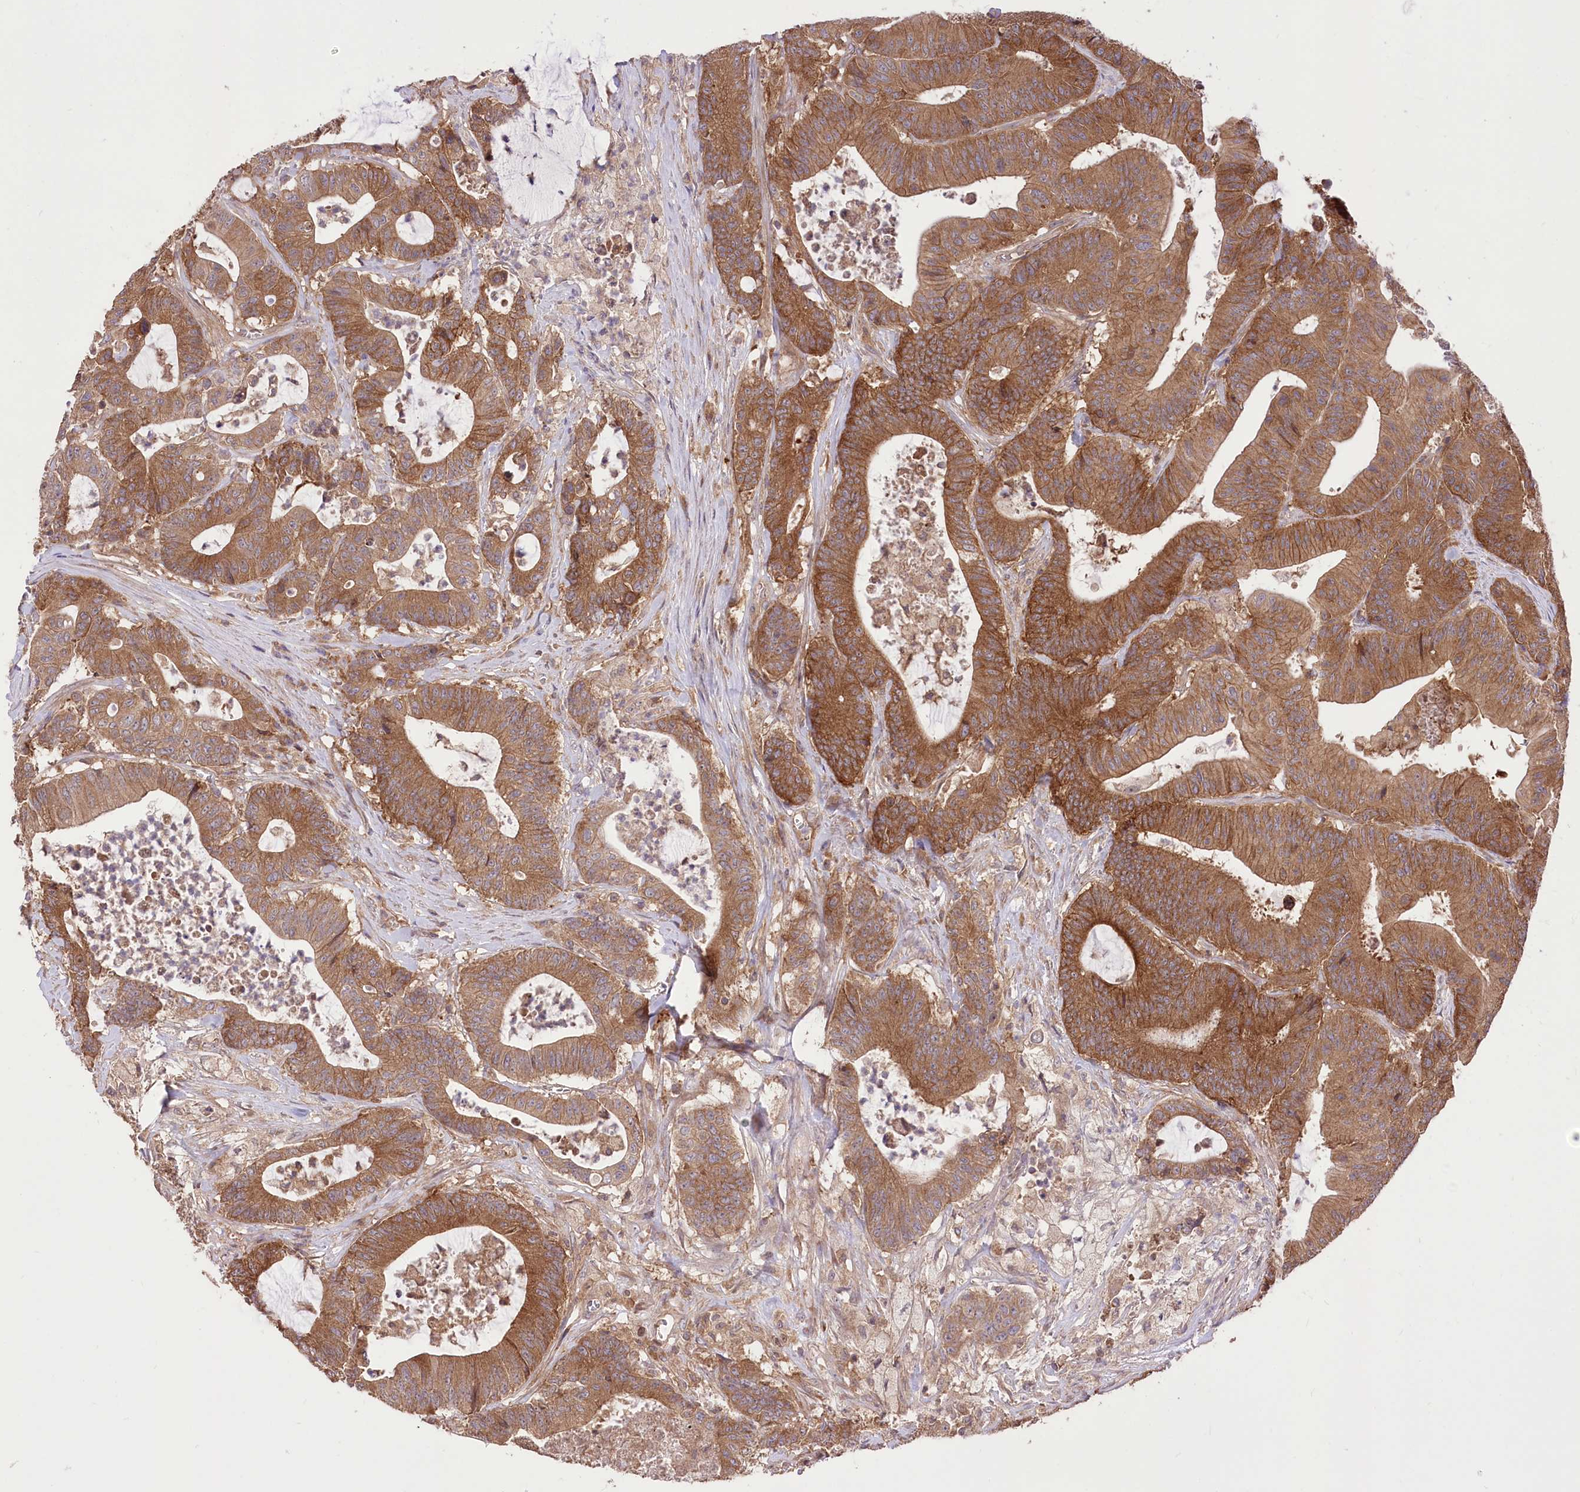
{"staining": {"intensity": "moderate", "quantity": ">75%", "location": "cytoplasmic/membranous"}, "tissue": "colorectal cancer", "cell_type": "Tumor cells", "image_type": "cancer", "snomed": [{"axis": "morphology", "description": "Adenocarcinoma, NOS"}, {"axis": "topography", "description": "Colon"}], "caption": "Adenocarcinoma (colorectal) tissue demonstrates moderate cytoplasmic/membranous staining in about >75% of tumor cells (DAB (3,3'-diaminobenzidine) IHC with brightfield microscopy, high magnification).", "gene": "XYLB", "patient": {"sex": "female", "age": 84}}